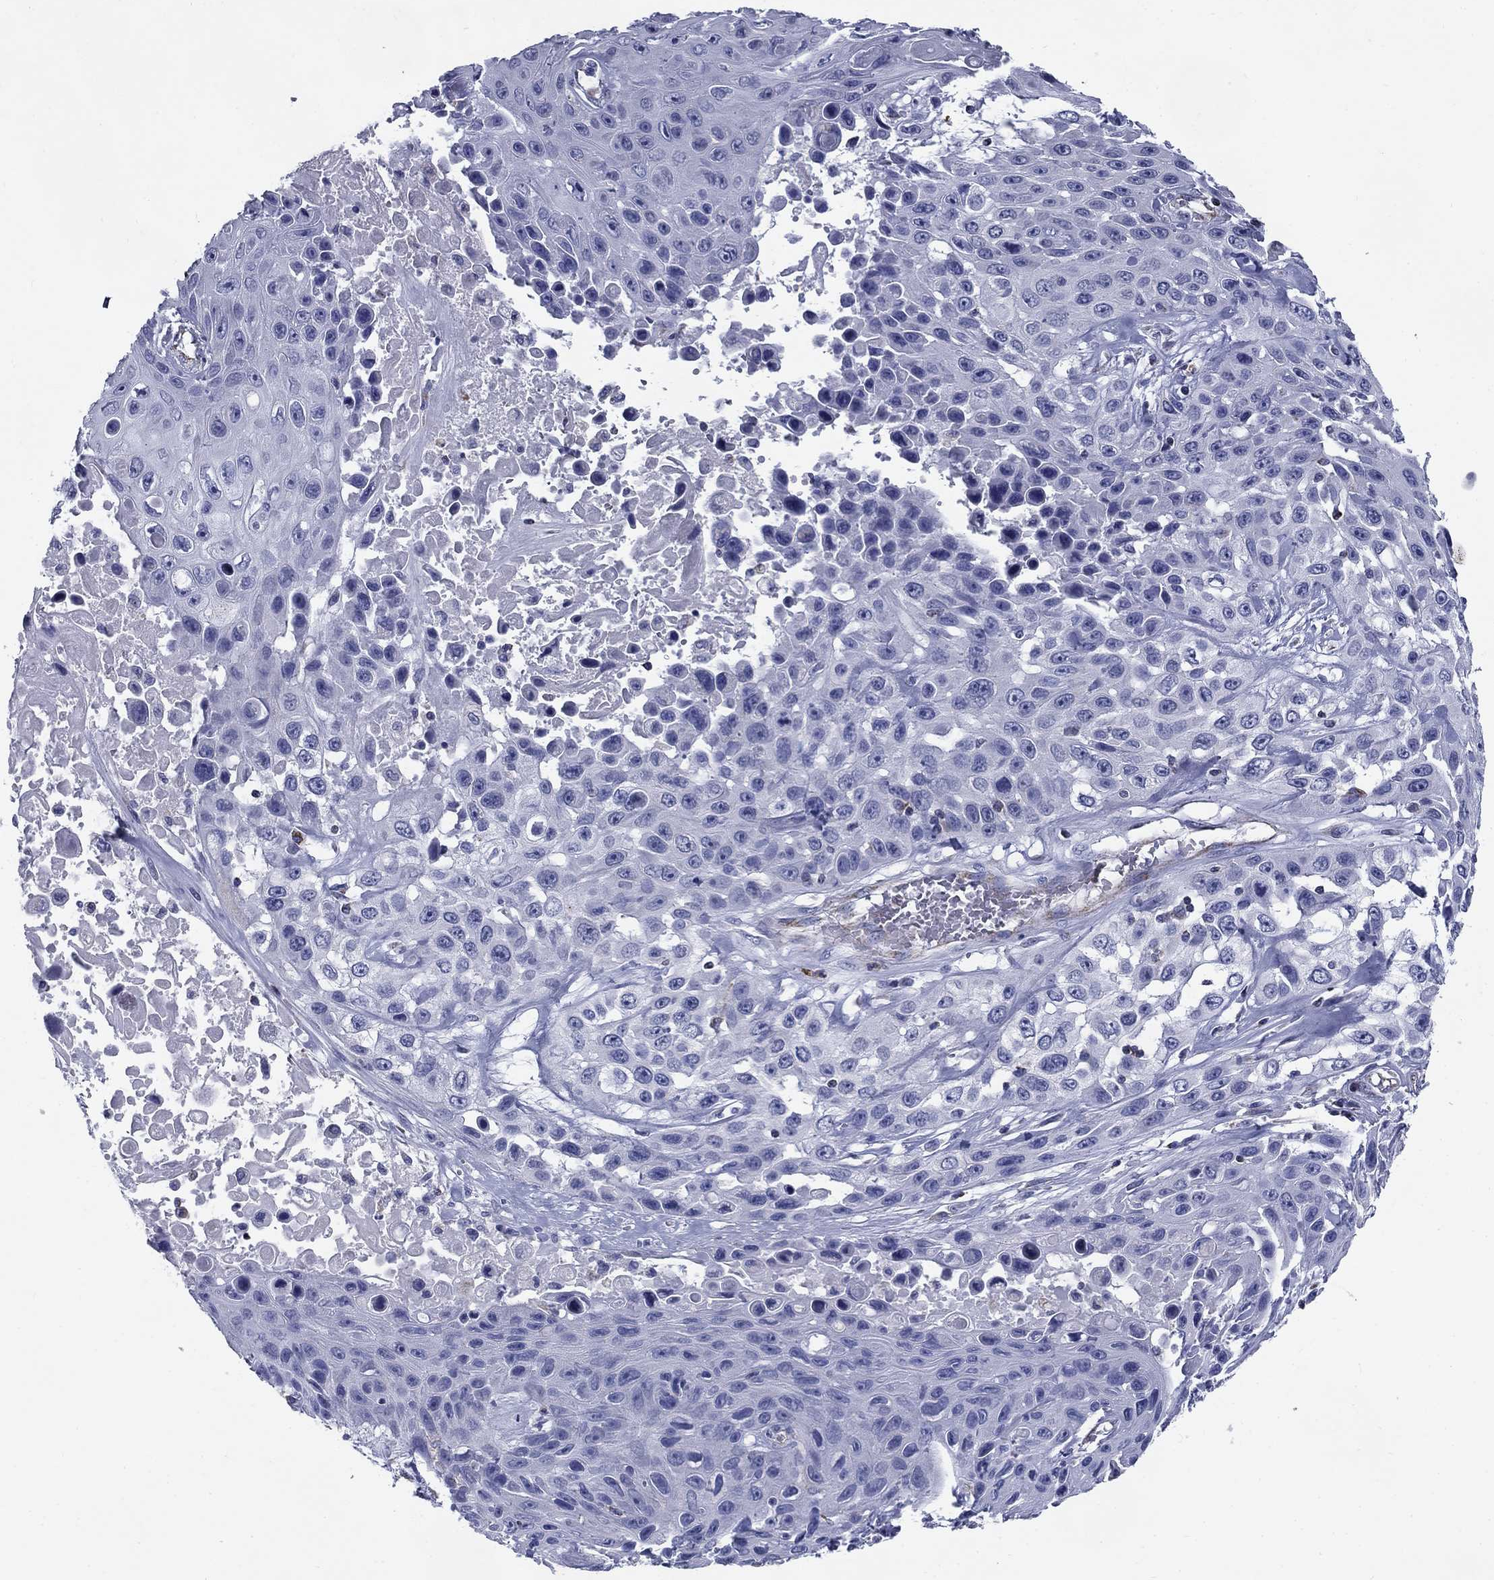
{"staining": {"intensity": "negative", "quantity": "none", "location": "none"}, "tissue": "skin cancer", "cell_type": "Tumor cells", "image_type": "cancer", "snomed": [{"axis": "morphology", "description": "Squamous cell carcinoma, NOS"}, {"axis": "topography", "description": "Skin"}], "caption": "This is a image of immunohistochemistry (IHC) staining of skin cancer (squamous cell carcinoma), which shows no staining in tumor cells.", "gene": "NDUFA4L2", "patient": {"sex": "male", "age": 82}}